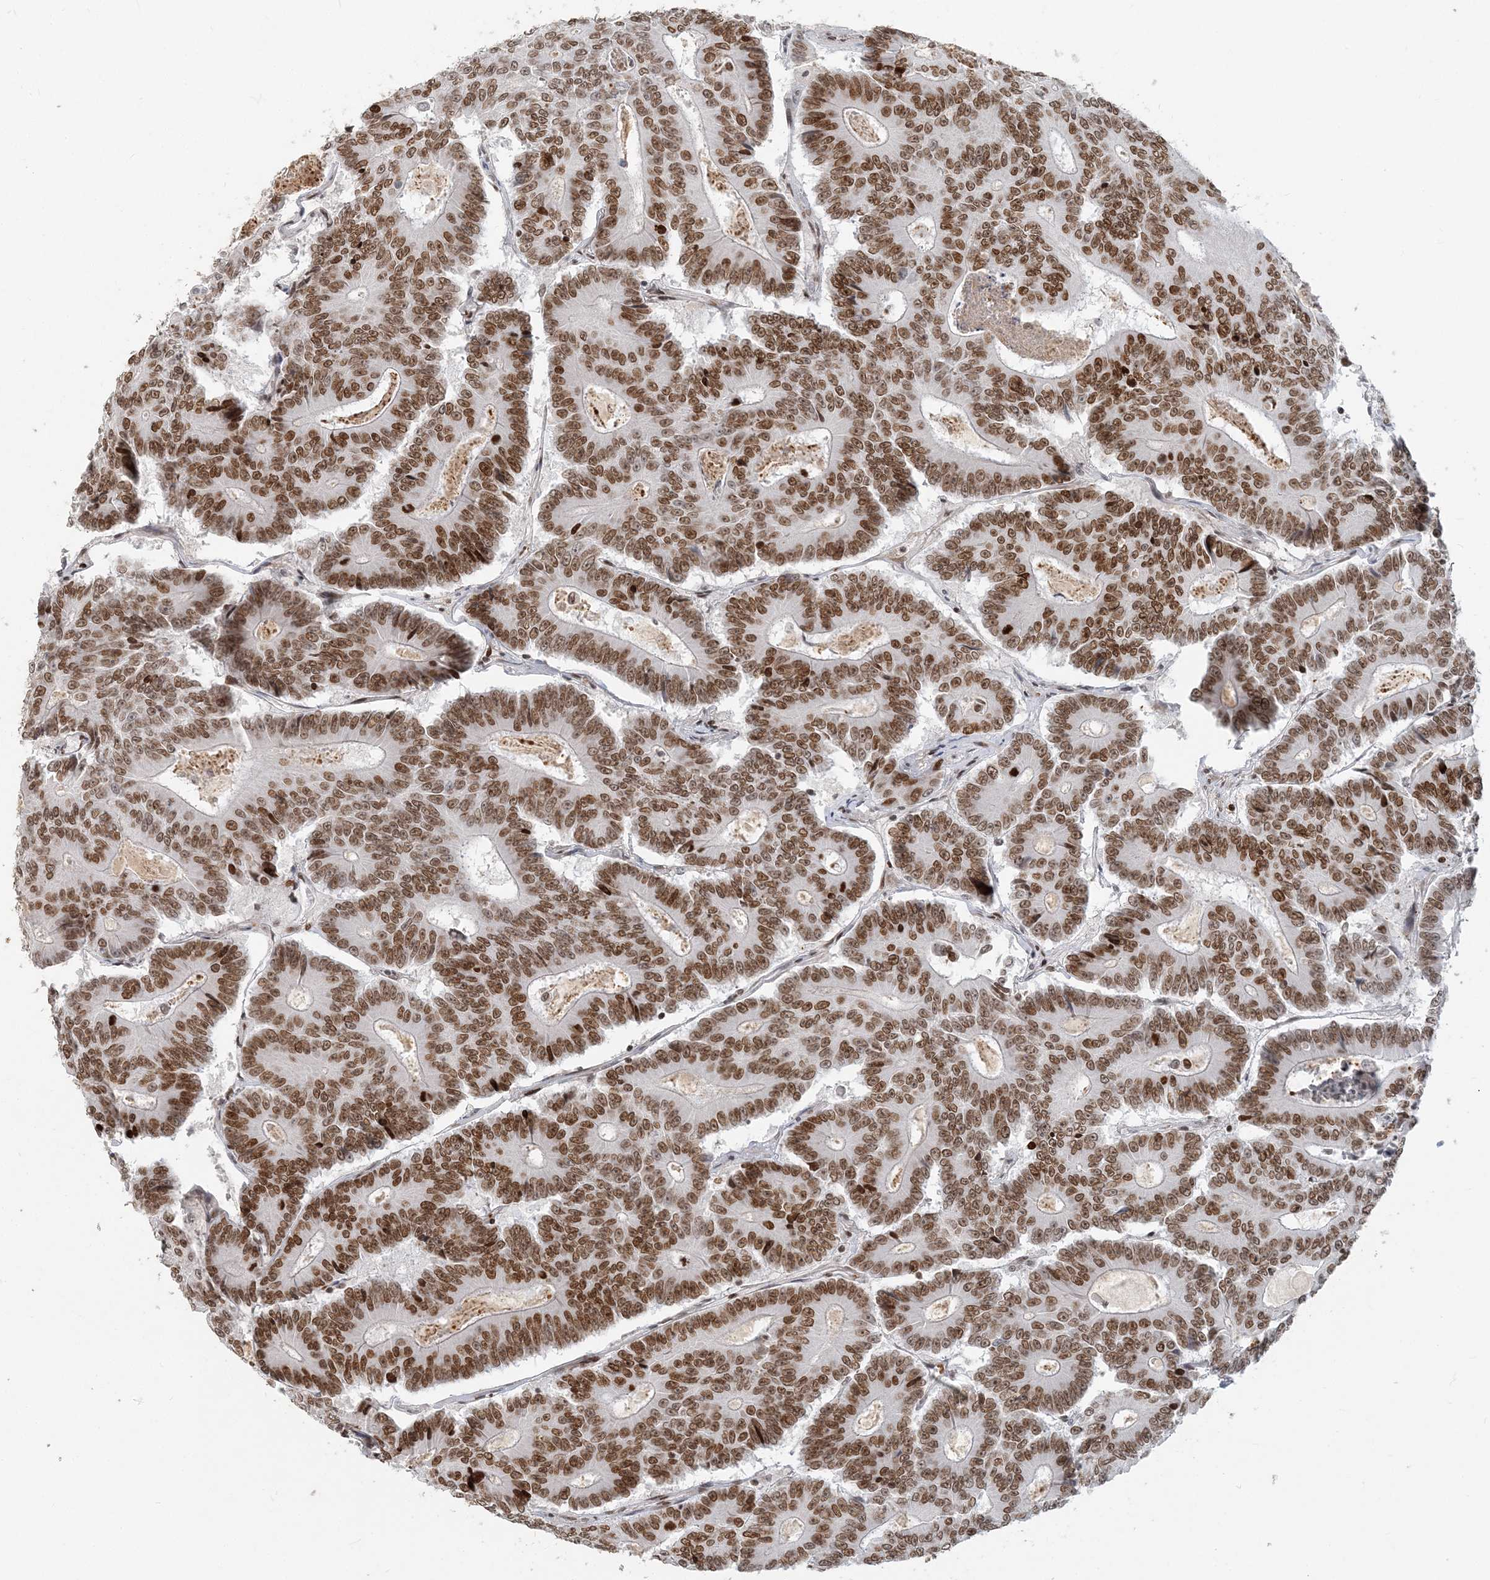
{"staining": {"intensity": "moderate", "quantity": ">75%", "location": "nuclear"}, "tissue": "colorectal cancer", "cell_type": "Tumor cells", "image_type": "cancer", "snomed": [{"axis": "morphology", "description": "Adenocarcinoma, NOS"}, {"axis": "topography", "description": "Colon"}], "caption": "Protein analysis of colorectal cancer tissue demonstrates moderate nuclear positivity in approximately >75% of tumor cells.", "gene": "BAZ1B", "patient": {"sex": "male", "age": 83}}